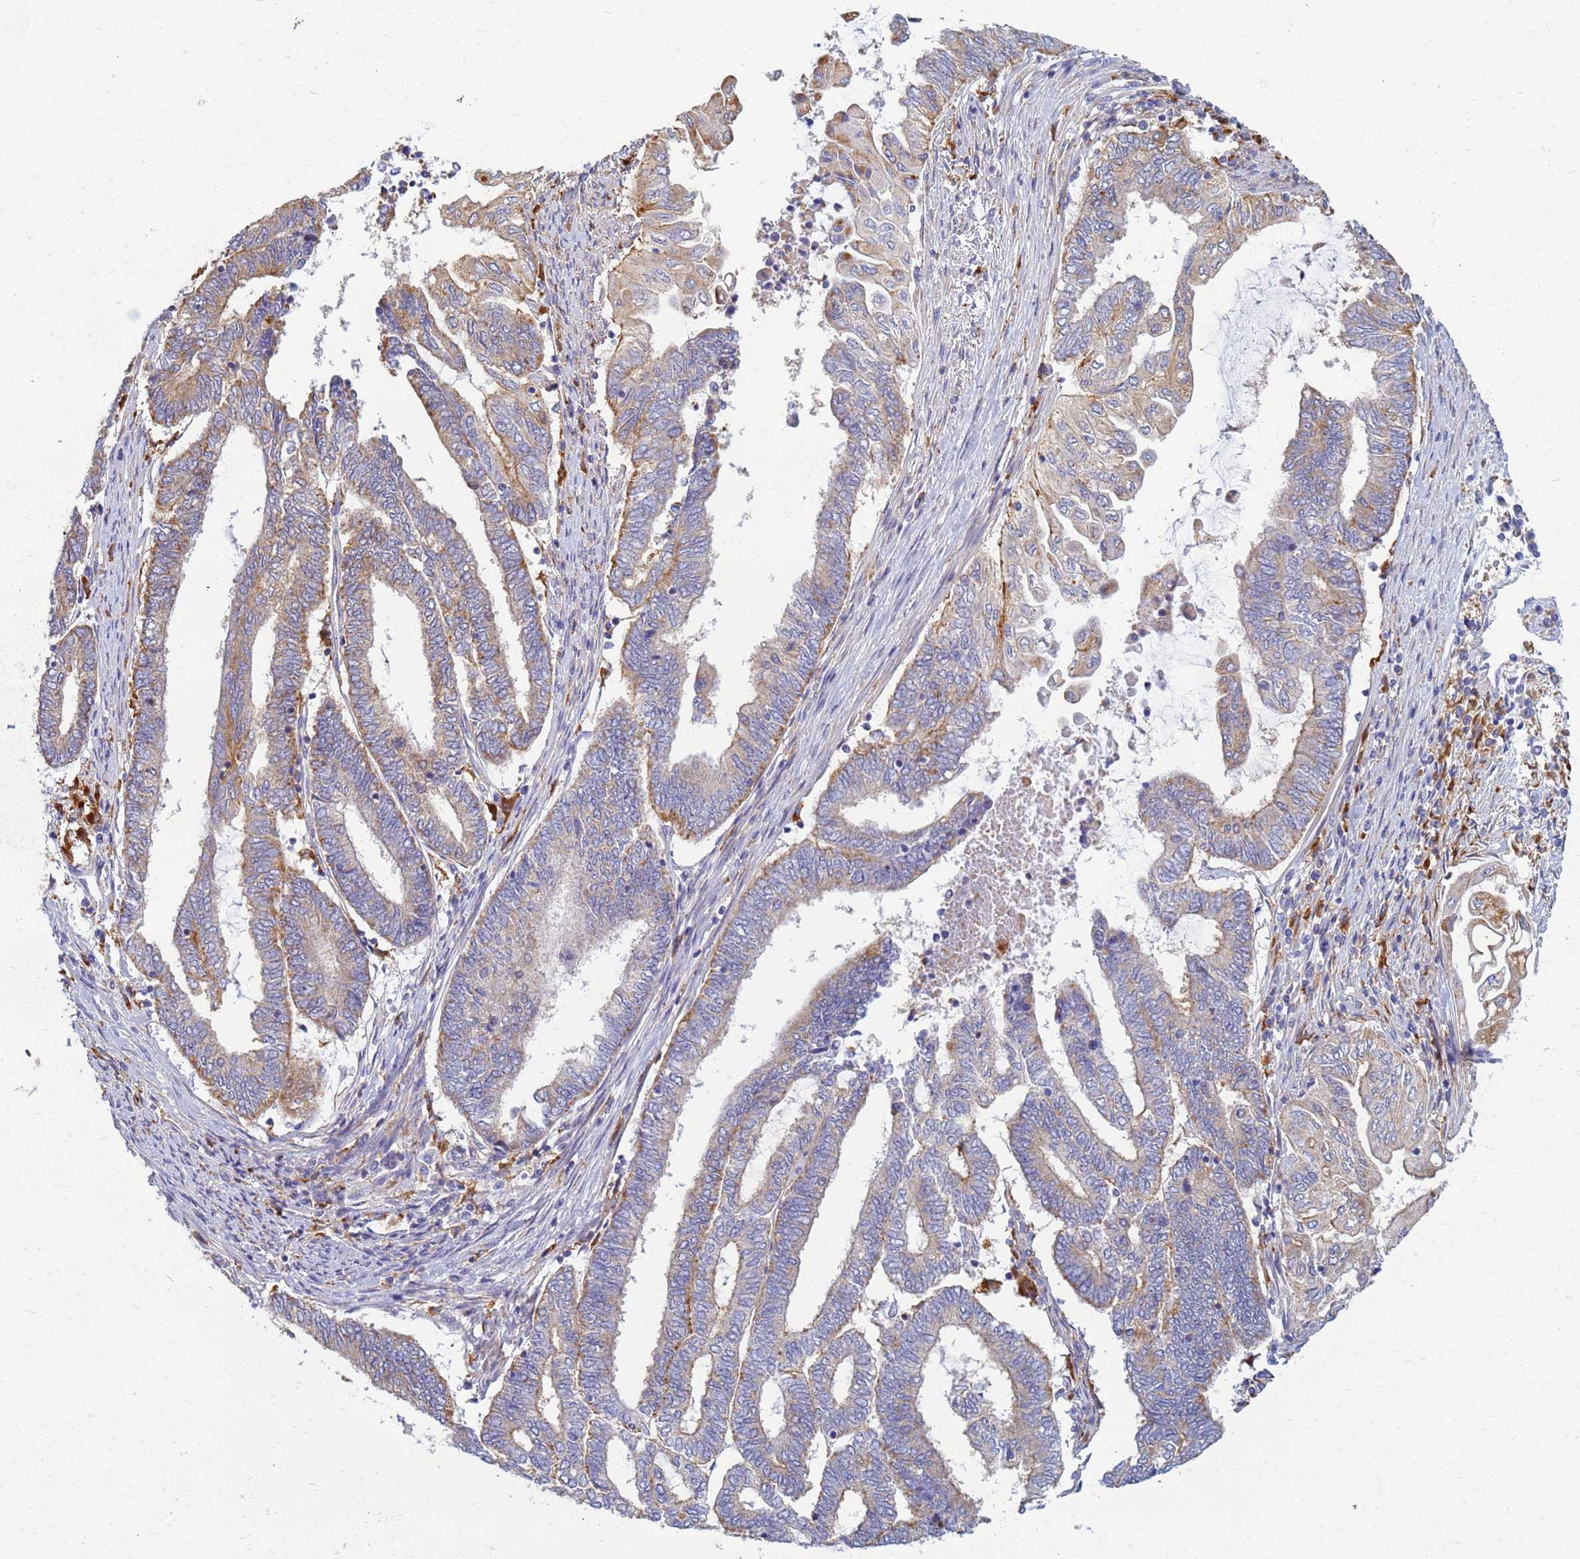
{"staining": {"intensity": "moderate", "quantity": "<25%", "location": "cytoplasmic/membranous"}, "tissue": "endometrial cancer", "cell_type": "Tumor cells", "image_type": "cancer", "snomed": [{"axis": "morphology", "description": "Adenocarcinoma, NOS"}, {"axis": "topography", "description": "Uterus"}, {"axis": "topography", "description": "Endometrium"}], "caption": "A brown stain labels moderate cytoplasmic/membranous staining of a protein in human endometrial adenocarcinoma tumor cells. The staining is performed using DAB (3,3'-diaminobenzidine) brown chromogen to label protein expression. The nuclei are counter-stained blue using hematoxylin.", "gene": "ATP6V1E1", "patient": {"sex": "female", "age": 70}}